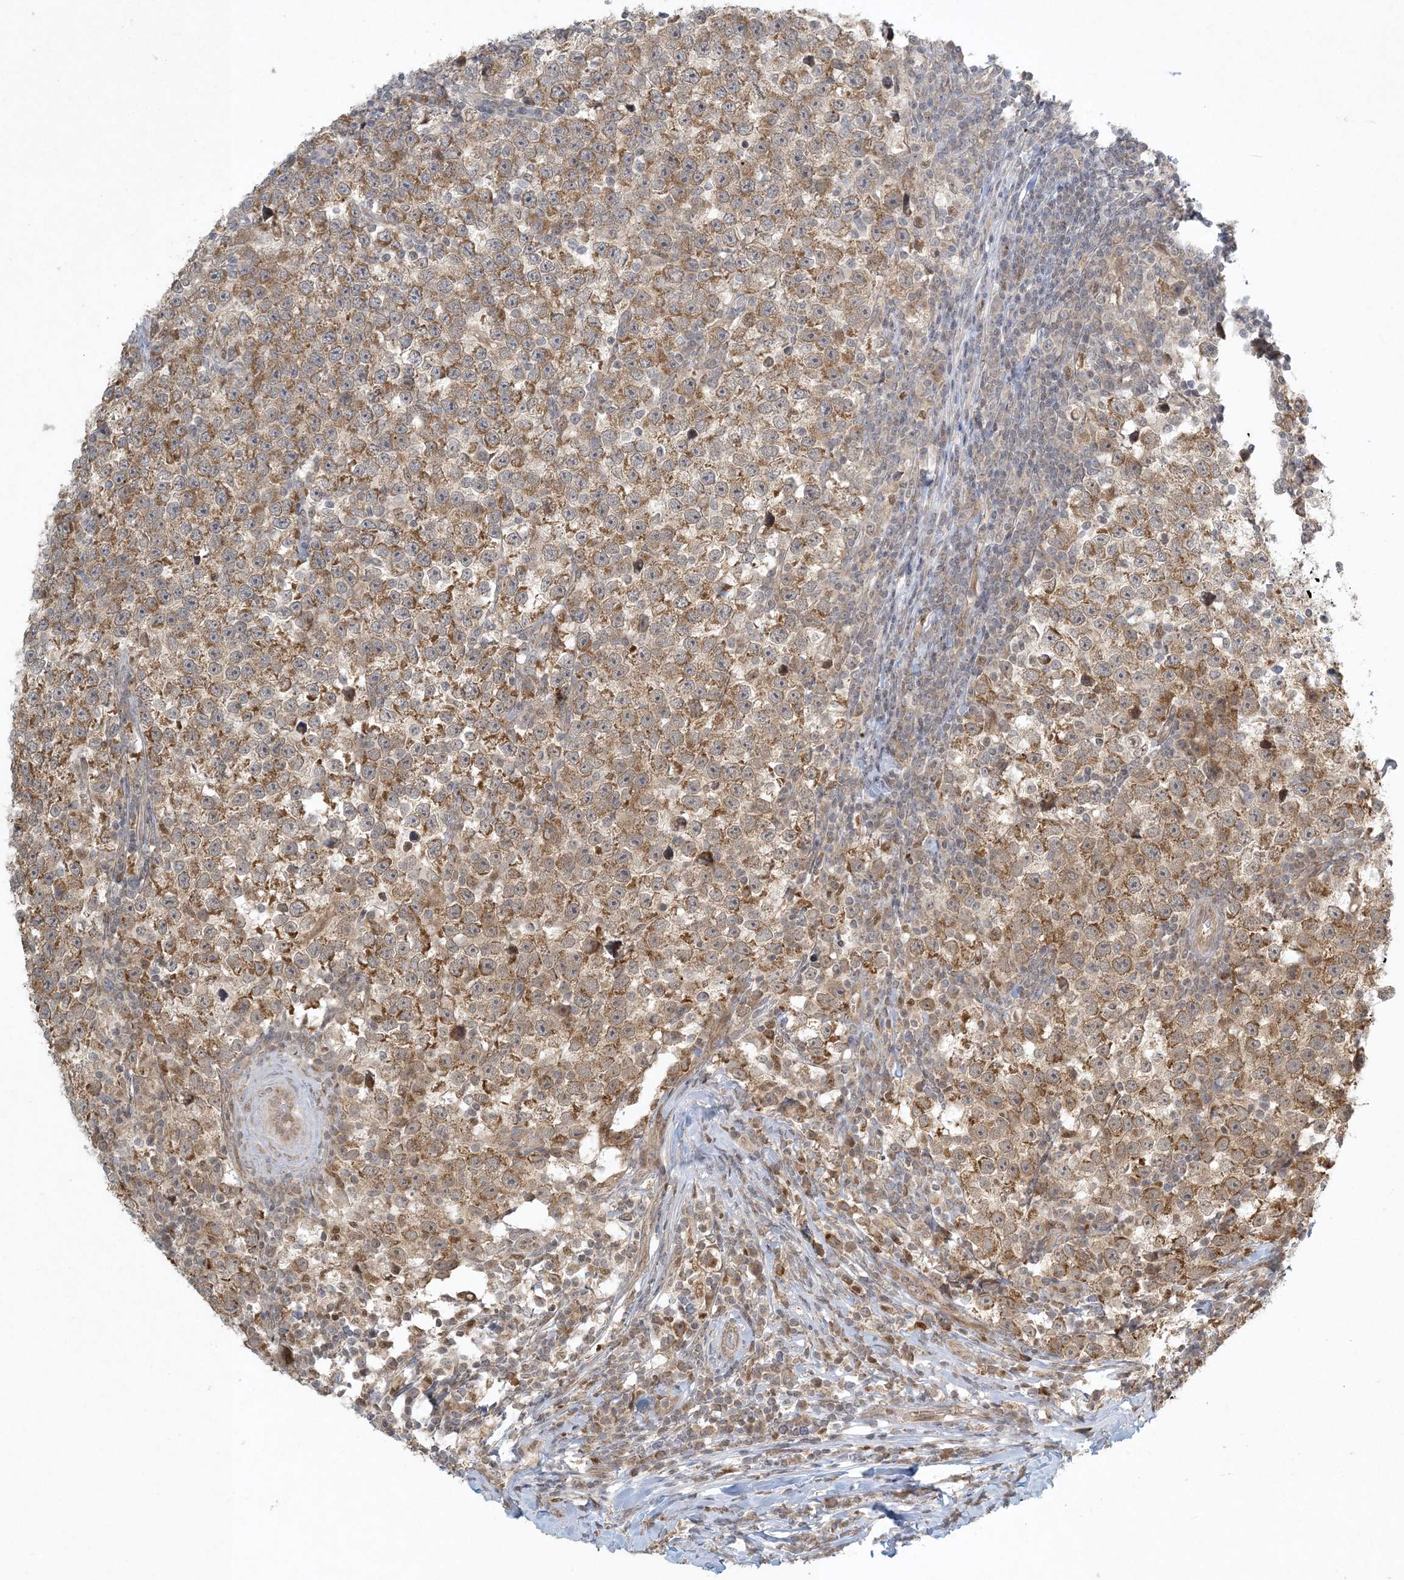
{"staining": {"intensity": "moderate", "quantity": ">75%", "location": "cytoplasmic/membranous"}, "tissue": "testis cancer", "cell_type": "Tumor cells", "image_type": "cancer", "snomed": [{"axis": "morphology", "description": "Normal tissue, NOS"}, {"axis": "morphology", "description": "Seminoma, NOS"}, {"axis": "topography", "description": "Testis"}], "caption": "Testis cancer (seminoma) tissue demonstrates moderate cytoplasmic/membranous positivity in approximately >75% of tumor cells, visualized by immunohistochemistry.", "gene": "CTDNEP1", "patient": {"sex": "male", "age": 43}}